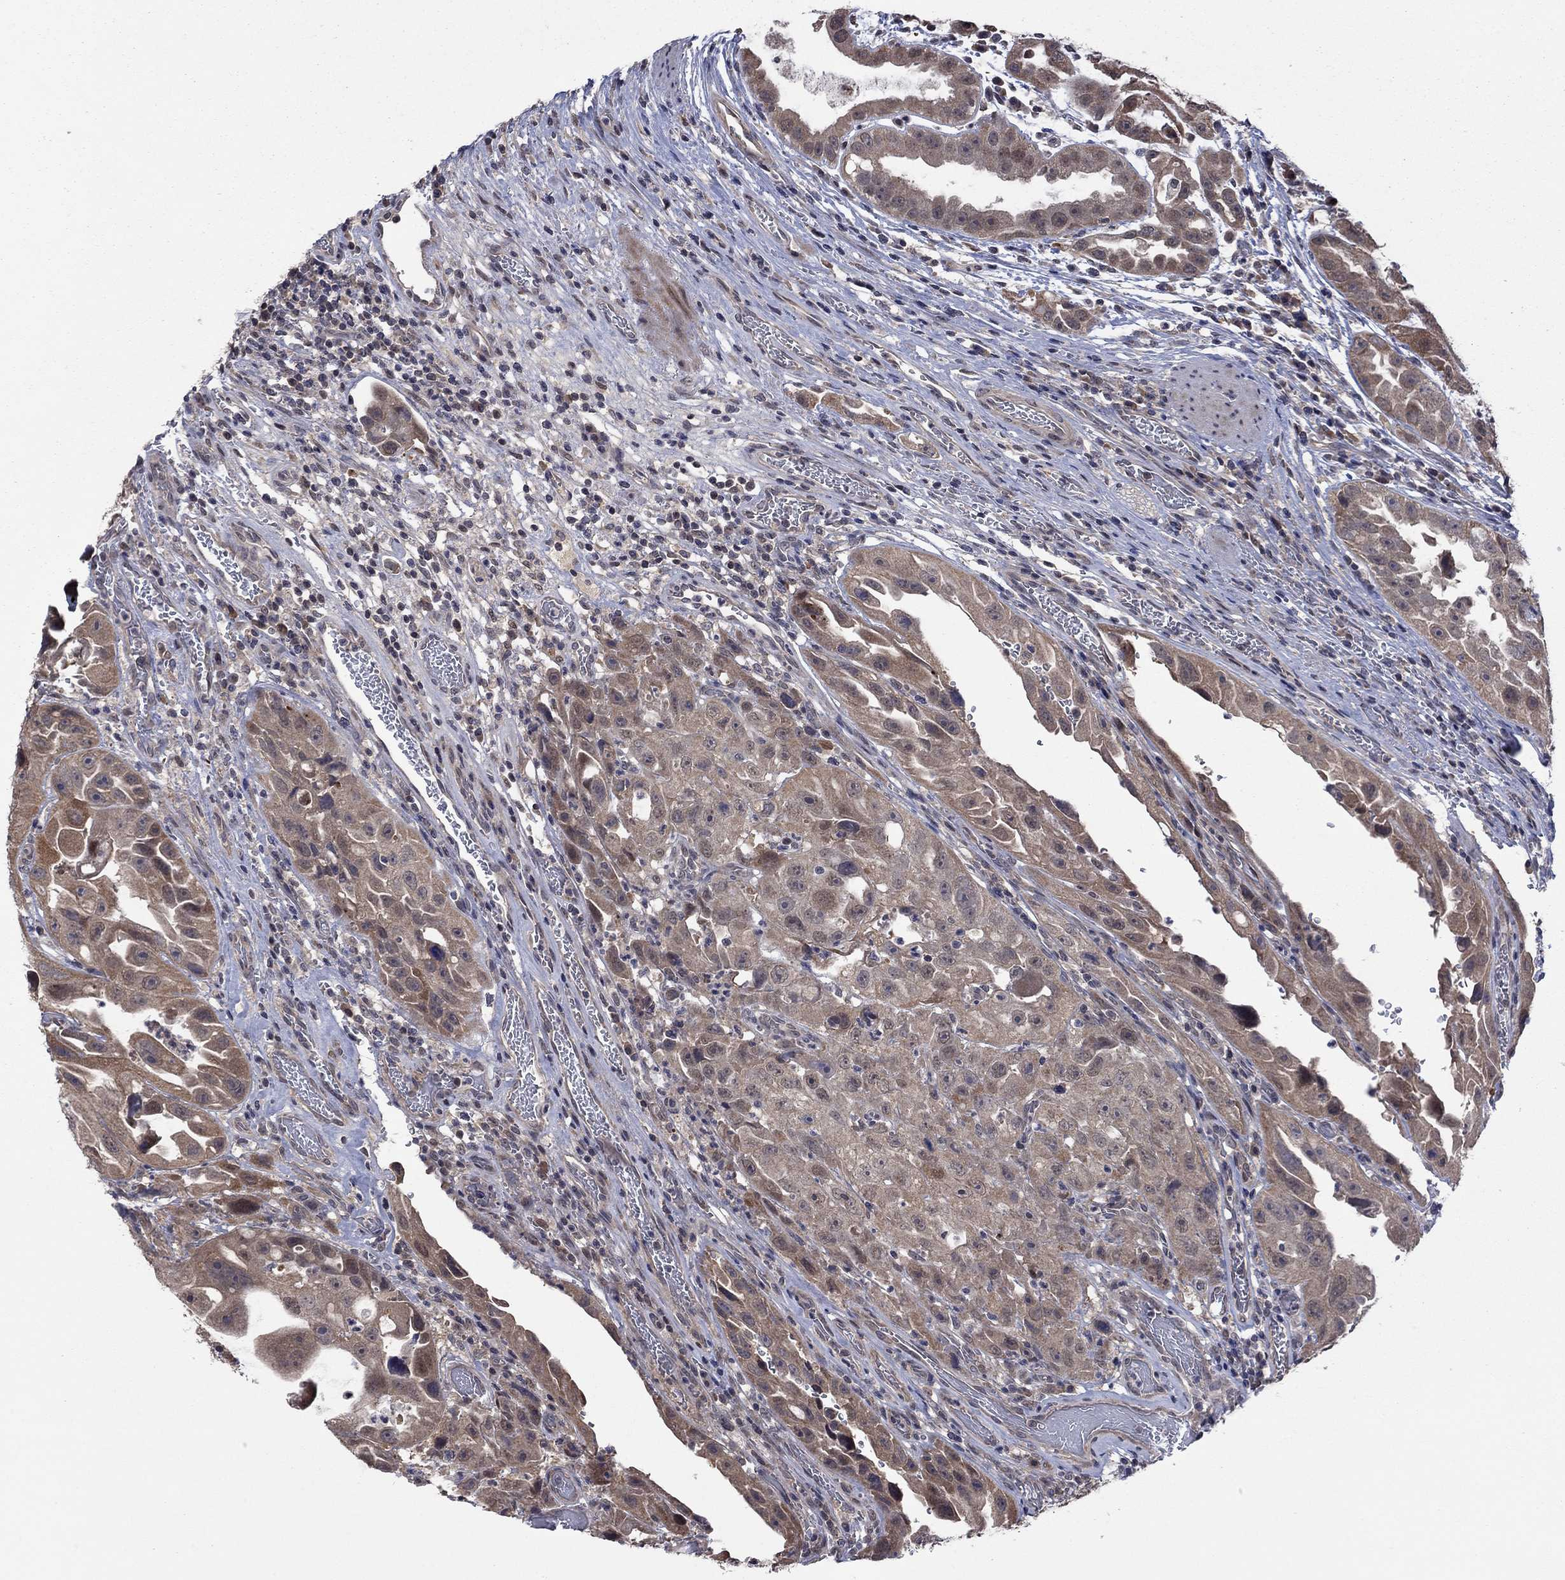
{"staining": {"intensity": "weak", "quantity": ">75%", "location": "cytoplasmic/membranous"}, "tissue": "urothelial cancer", "cell_type": "Tumor cells", "image_type": "cancer", "snomed": [{"axis": "morphology", "description": "Urothelial carcinoma, High grade"}, {"axis": "topography", "description": "Urinary bladder"}], "caption": "This is a histology image of immunohistochemistry (IHC) staining of urothelial cancer, which shows weak positivity in the cytoplasmic/membranous of tumor cells.", "gene": "IAH1", "patient": {"sex": "female", "age": 41}}